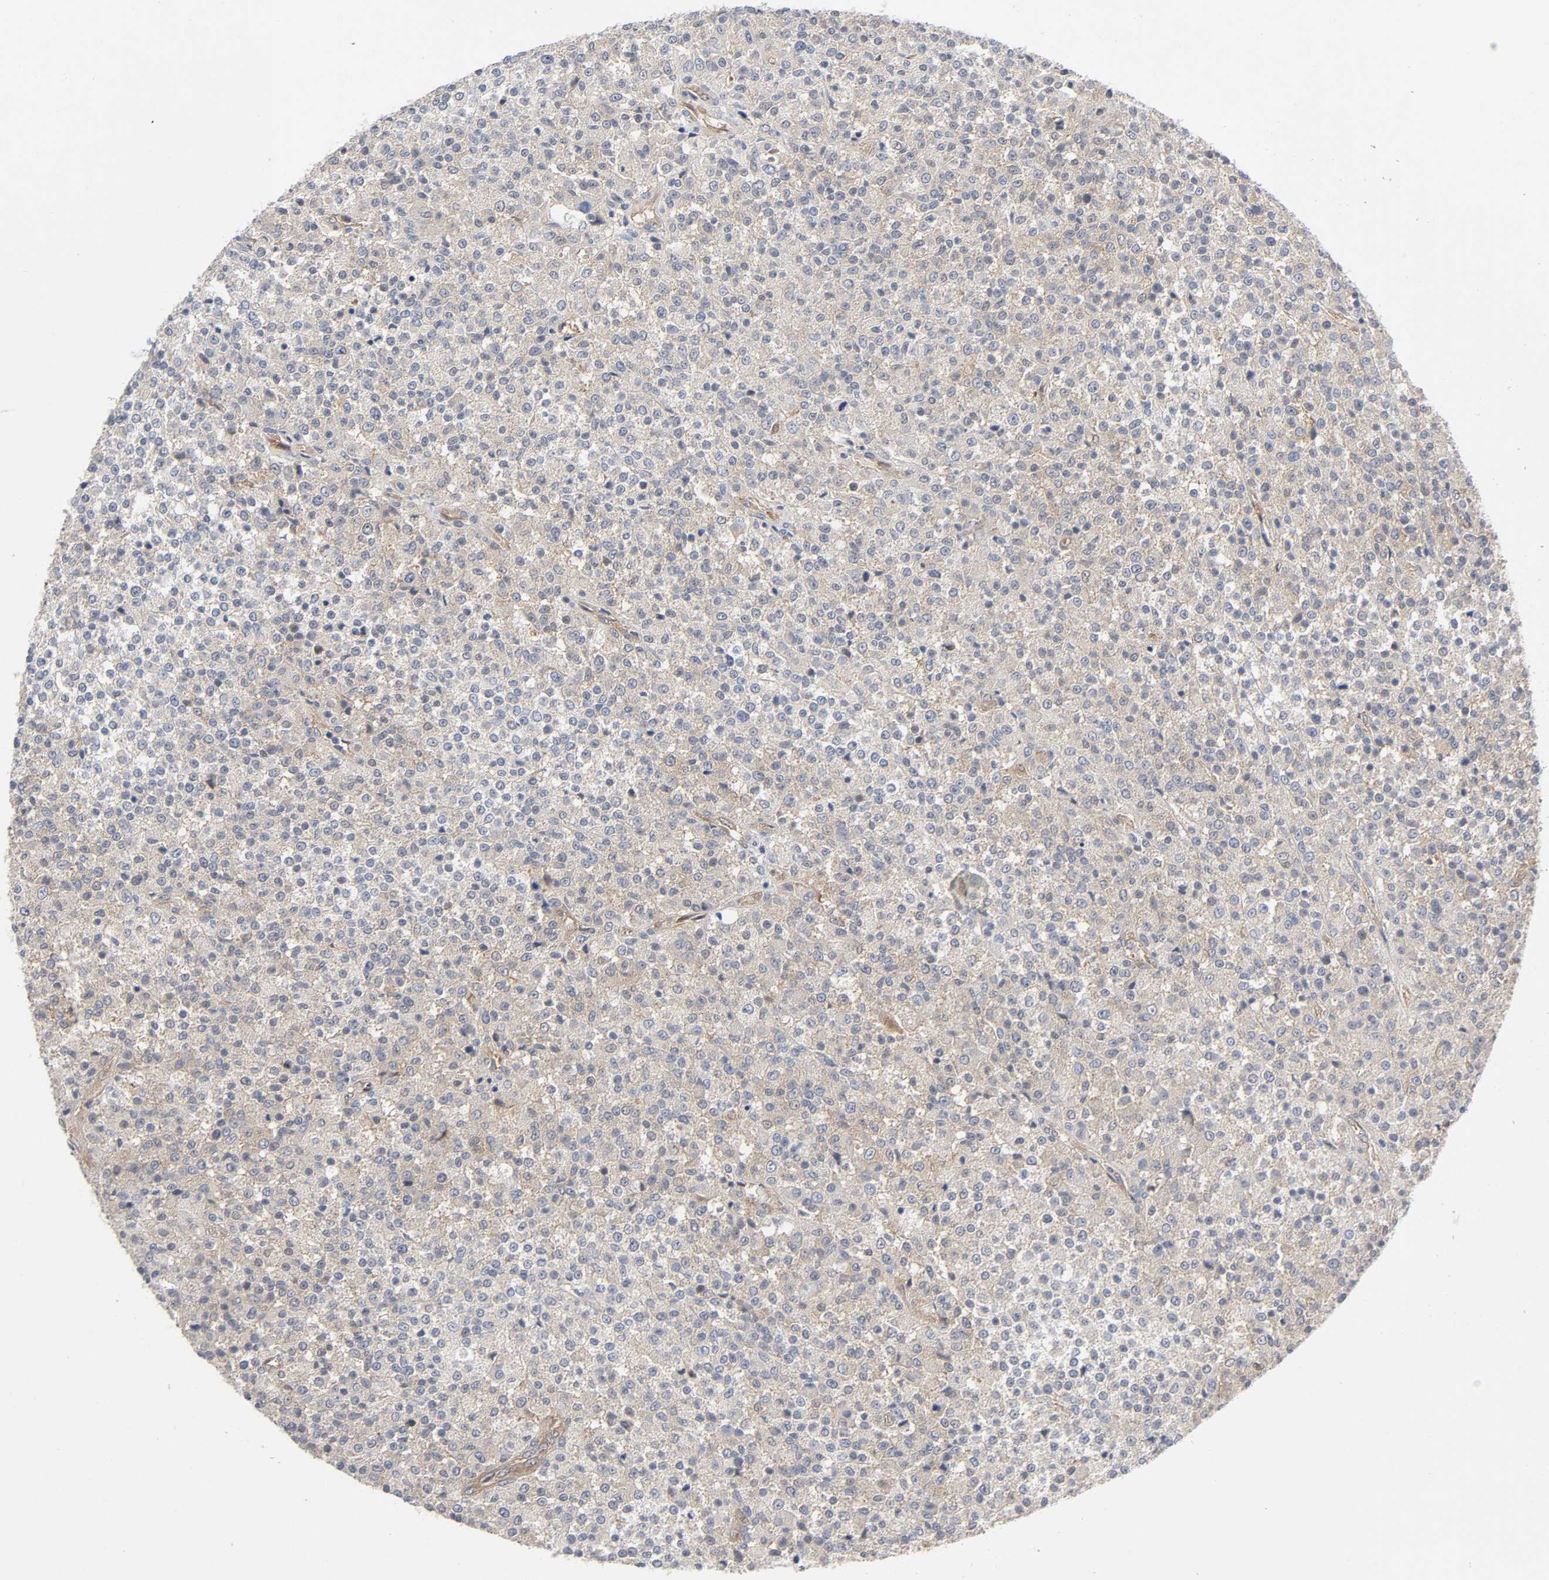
{"staining": {"intensity": "weak", "quantity": ">75%", "location": "cytoplasmic/membranous"}, "tissue": "testis cancer", "cell_type": "Tumor cells", "image_type": "cancer", "snomed": [{"axis": "morphology", "description": "Seminoma, NOS"}, {"axis": "topography", "description": "Testis"}], "caption": "Protein positivity by IHC reveals weak cytoplasmic/membranous staining in approximately >75% of tumor cells in seminoma (testis). (Stains: DAB in brown, nuclei in blue, Microscopy: brightfield microscopy at high magnification).", "gene": "SCHIP1", "patient": {"sex": "male", "age": 59}}